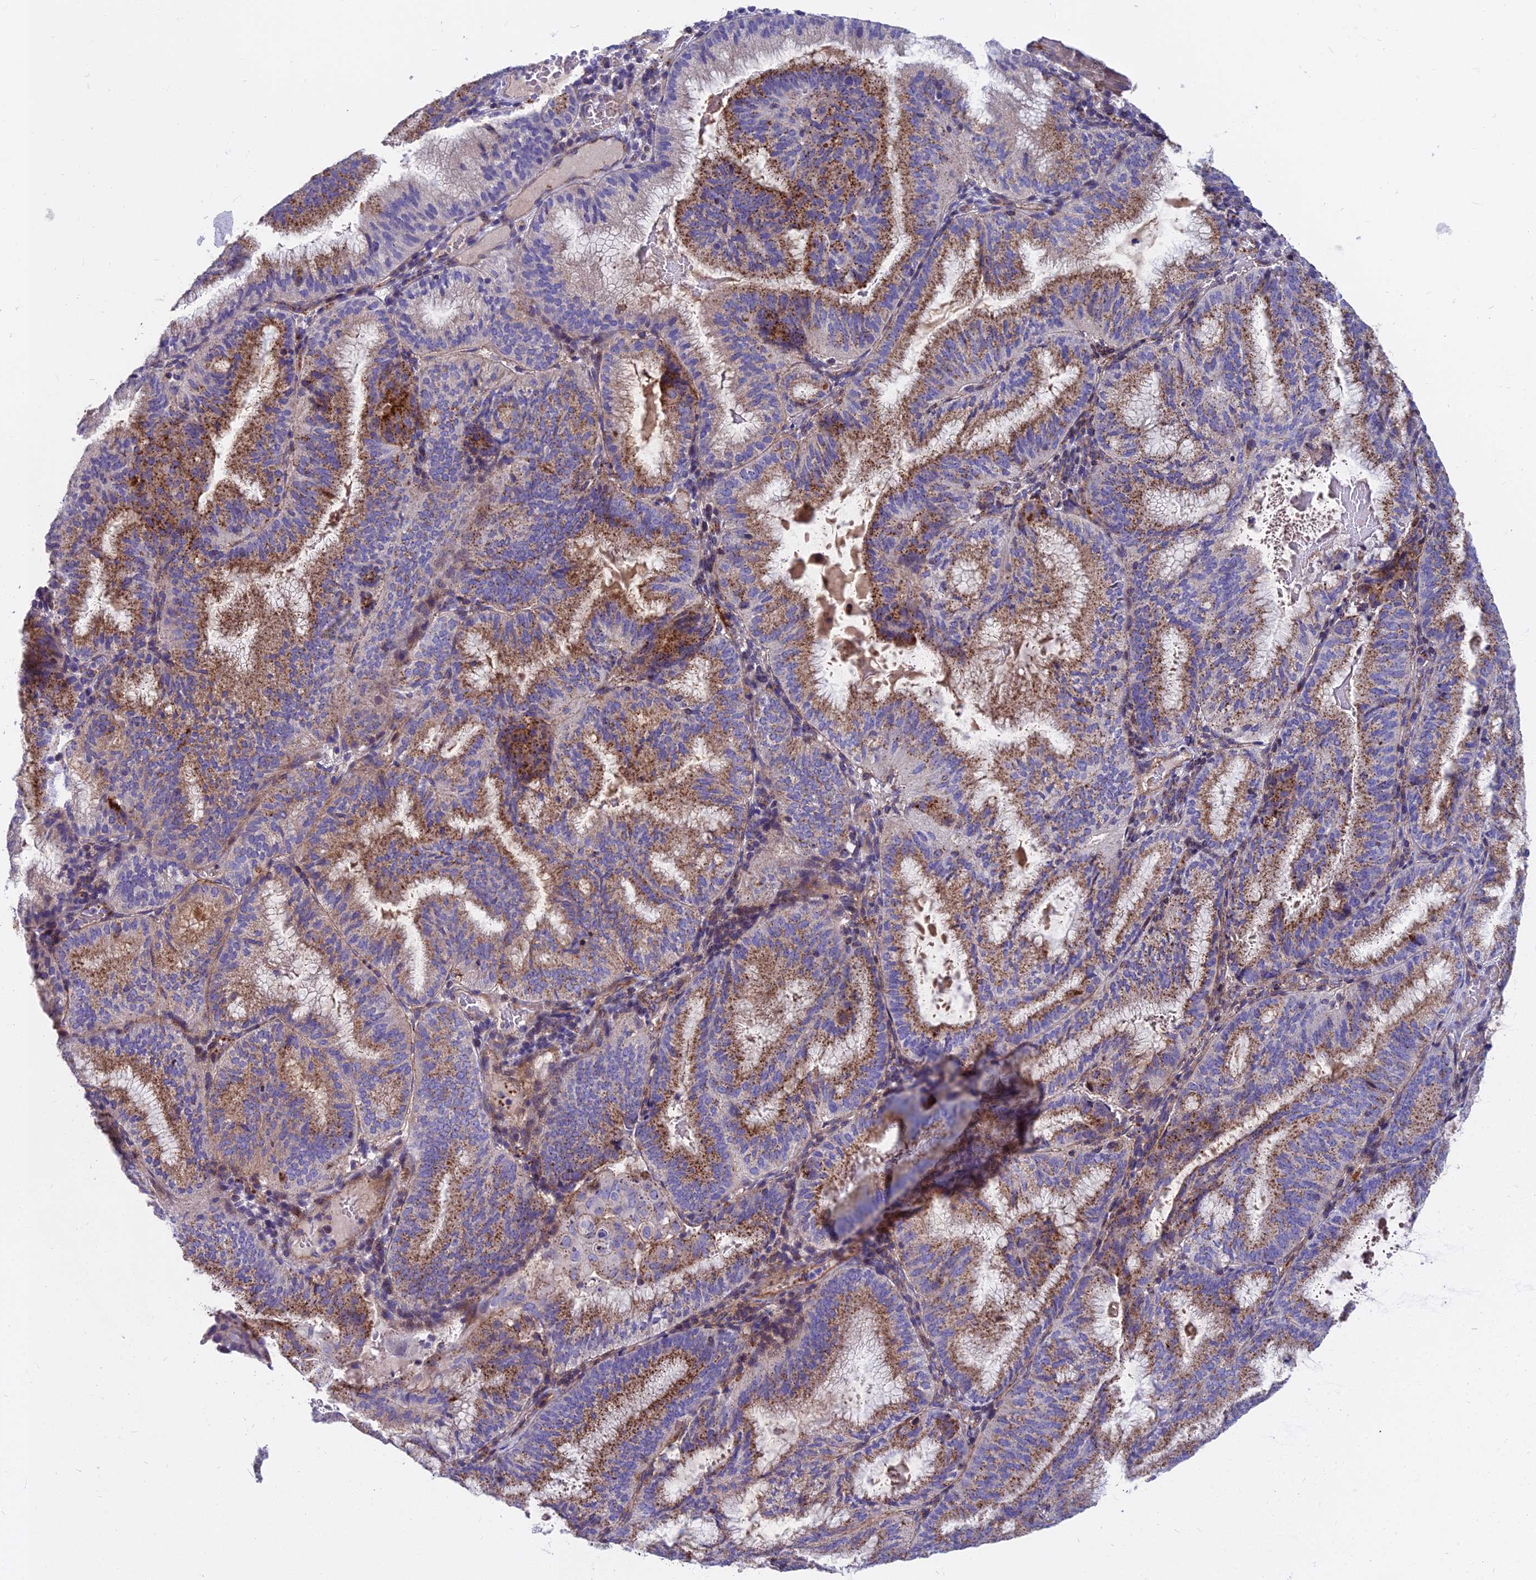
{"staining": {"intensity": "moderate", "quantity": ">75%", "location": "cytoplasmic/membranous"}, "tissue": "endometrial cancer", "cell_type": "Tumor cells", "image_type": "cancer", "snomed": [{"axis": "morphology", "description": "Adenocarcinoma, NOS"}, {"axis": "topography", "description": "Endometrium"}], "caption": "An IHC micrograph of neoplastic tissue is shown. Protein staining in brown highlights moderate cytoplasmic/membranous positivity in endometrial adenocarcinoma within tumor cells.", "gene": "FRMPD1", "patient": {"sex": "female", "age": 49}}